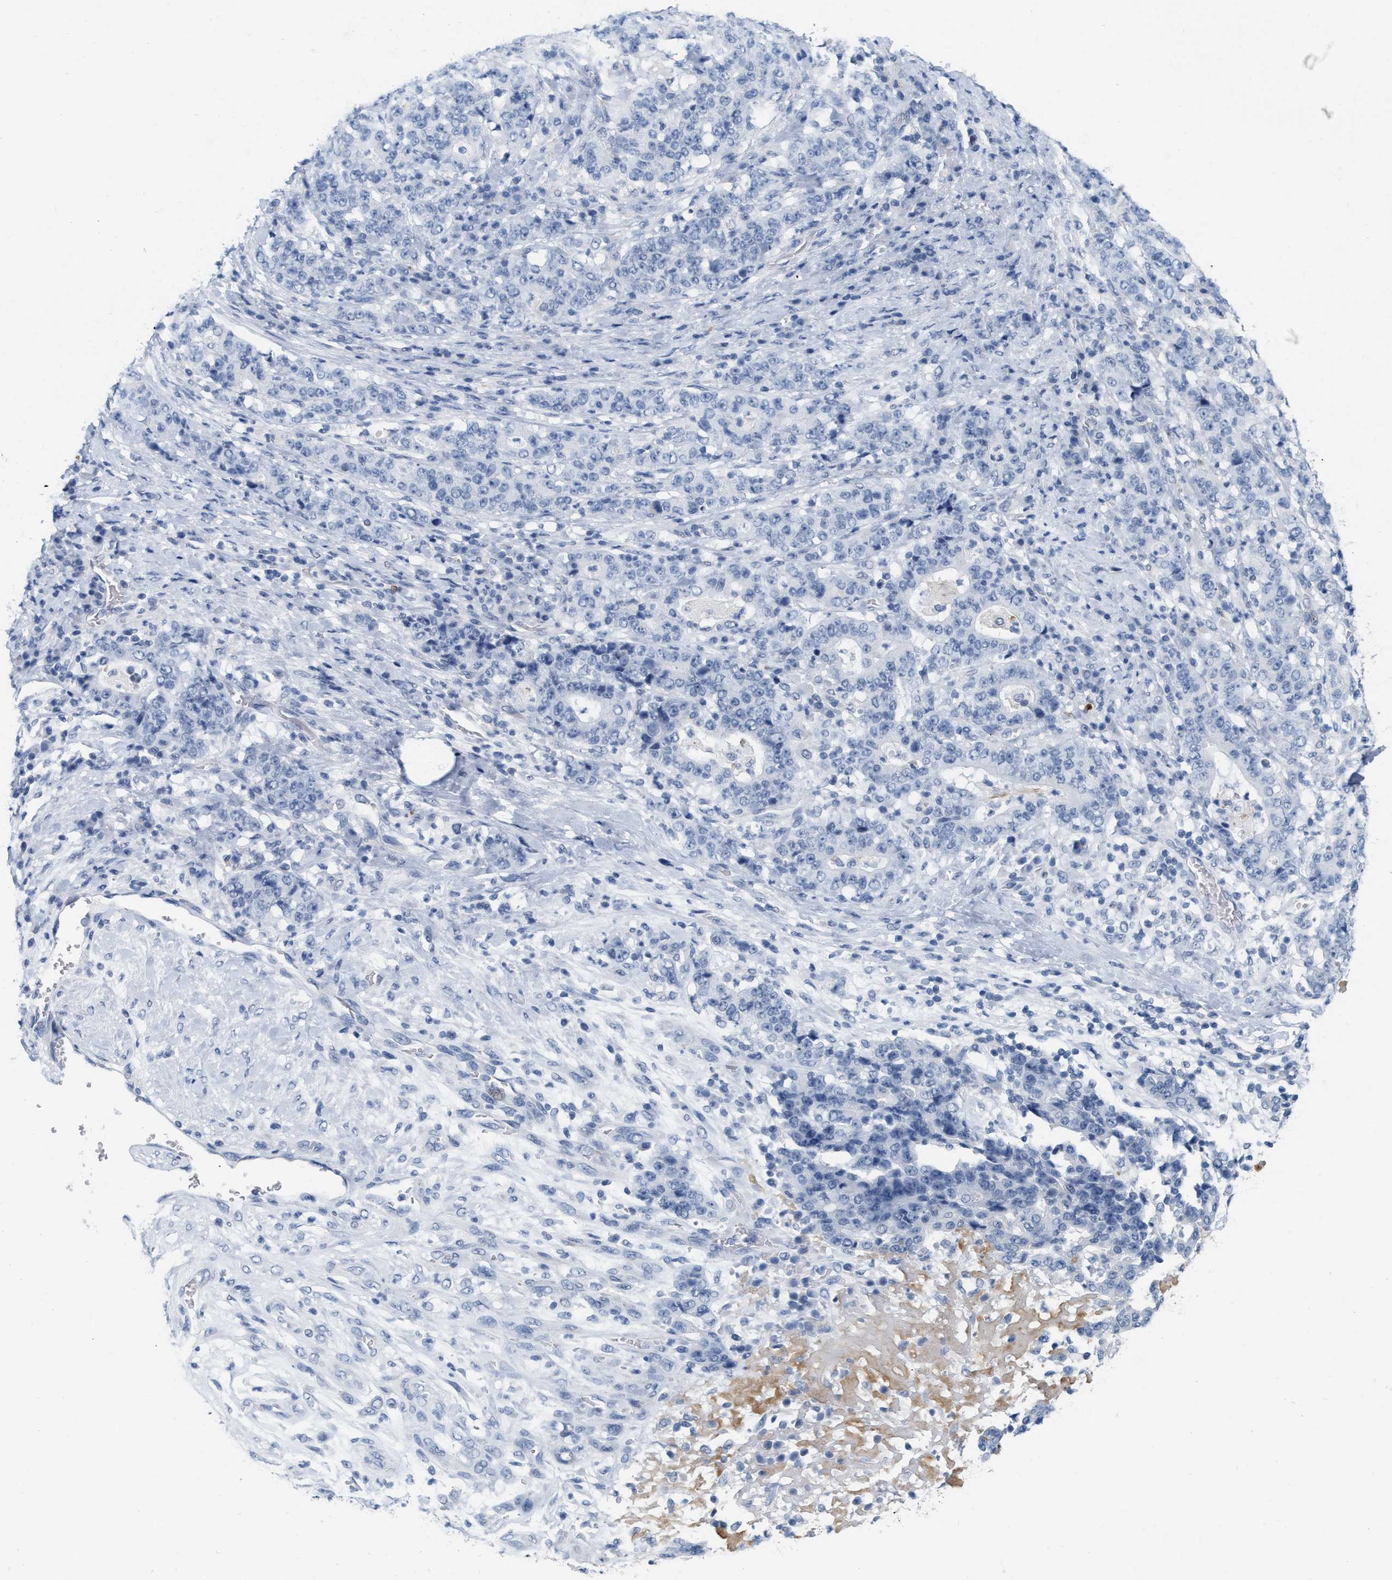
{"staining": {"intensity": "negative", "quantity": "none", "location": "none"}, "tissue": "stomach cancer", "cell_type": "Tumor cells", "image_type": "cancer", "snomed": [{"axis": "morphology", "description": "Normal tissue, NOS"}, {"axis": "morphology", "description": "Adenocarcinoma, NOS"}, {"axis": "topography", "description": "Stomach, upper"}, {"axis": "topography", "description": "Stomach"}], "caption": "Protein analysis of adenocarcinoma (stomach) demonstrates no significant staining in tumor cells.", "gene": "XIRP1", "patient": {"sex": "male", "age": 59}}